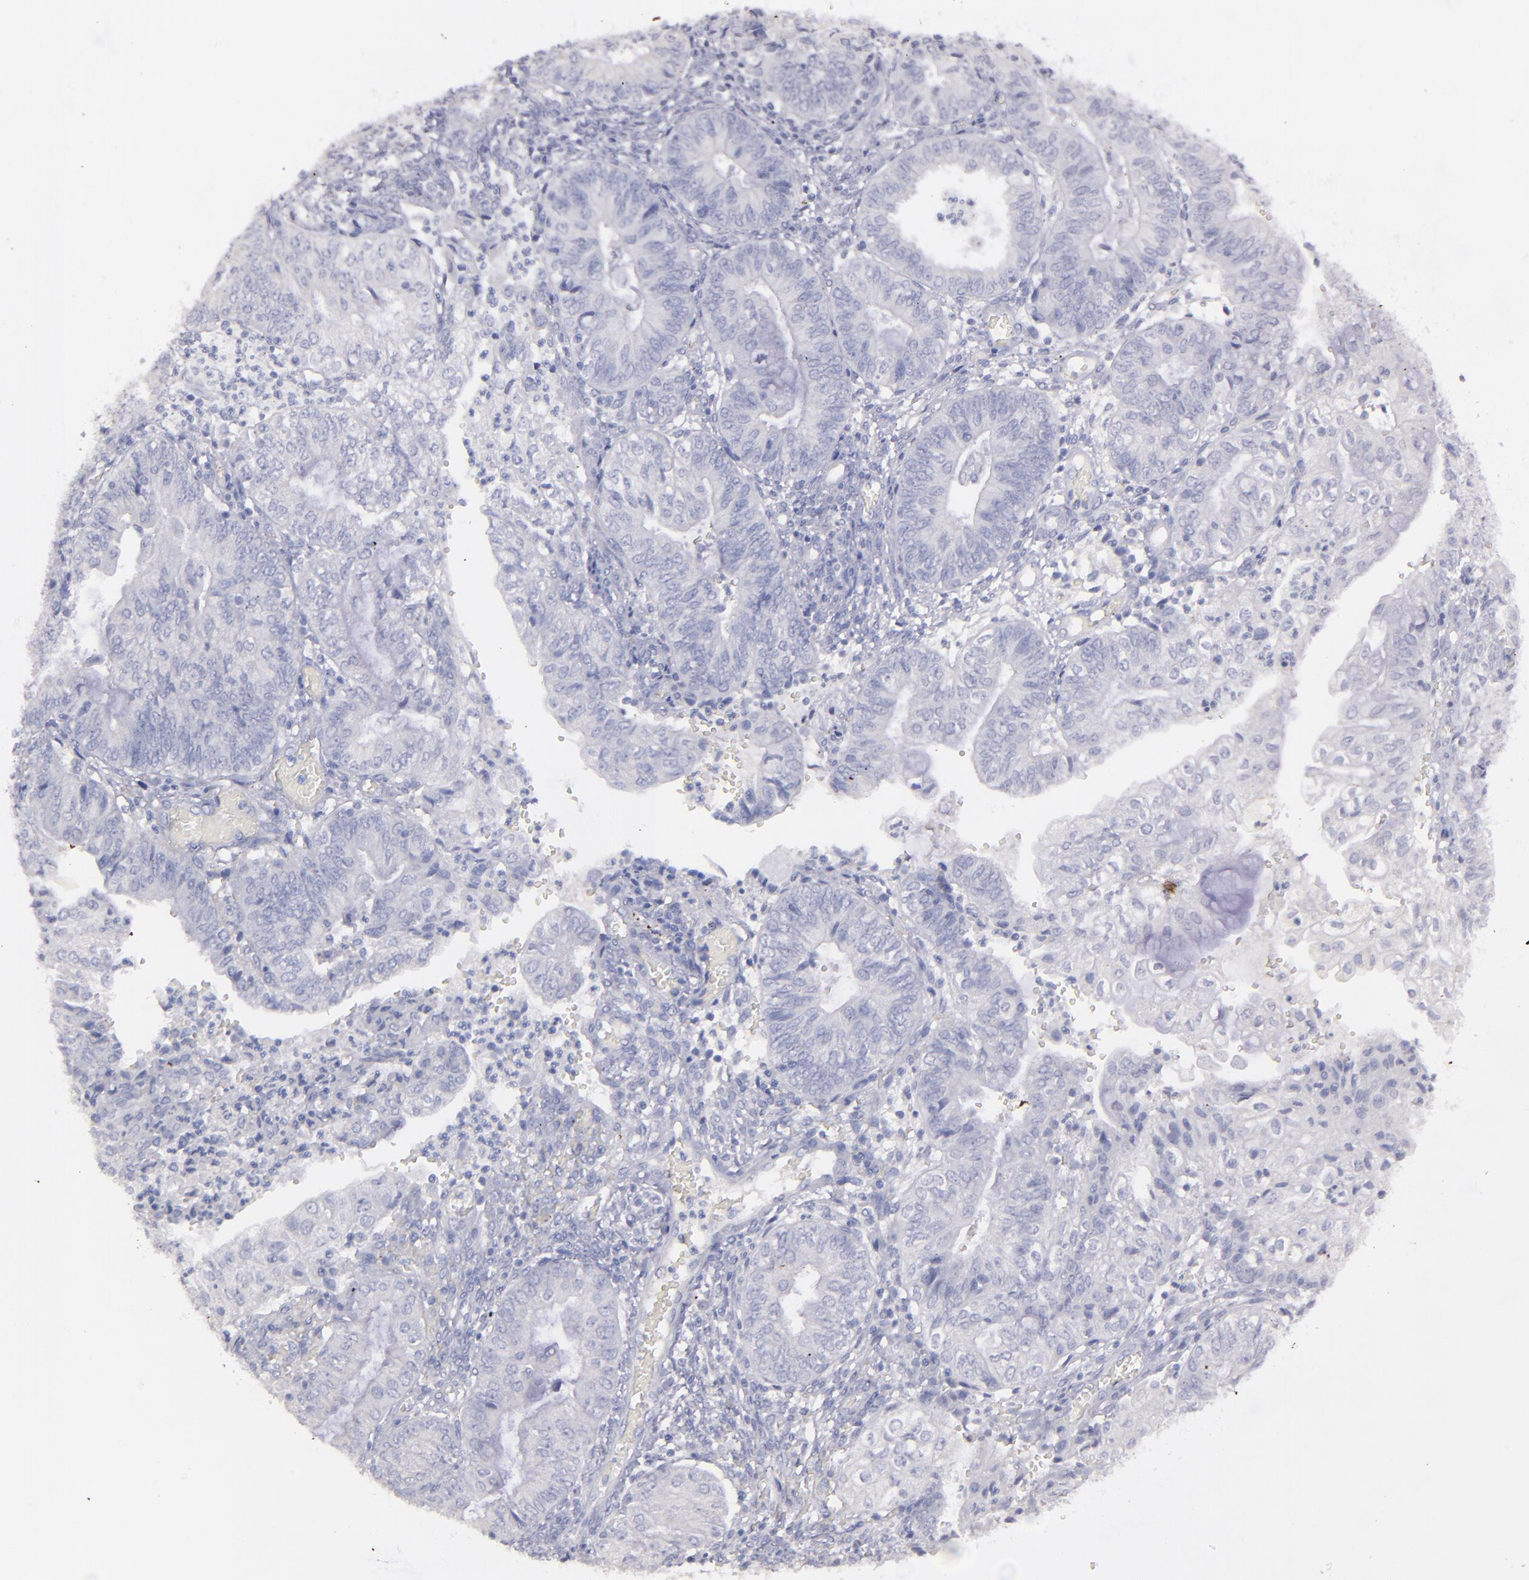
{"staining": {"intensity": "negative", "quantity": "none", "location": "none"}, "tissue": "endometrial cancer", "cell_type": "Tumor cells", "image_type": "cancer", "snomed": [{"axis": "morphology", "description": "Adenocarcinoma, NOS"}, {"axis": "topography", "description": "Endometrium"}], "caption": "This histopathology image is of endometrial adenocarcinoma stained with immunohistochemistry to label a protein in brown with the nuclei are counter-stained blue. There is no staining in tumor cells.", "gene": "SNAP25", "patient": {"sex": "female", "age": 55}}